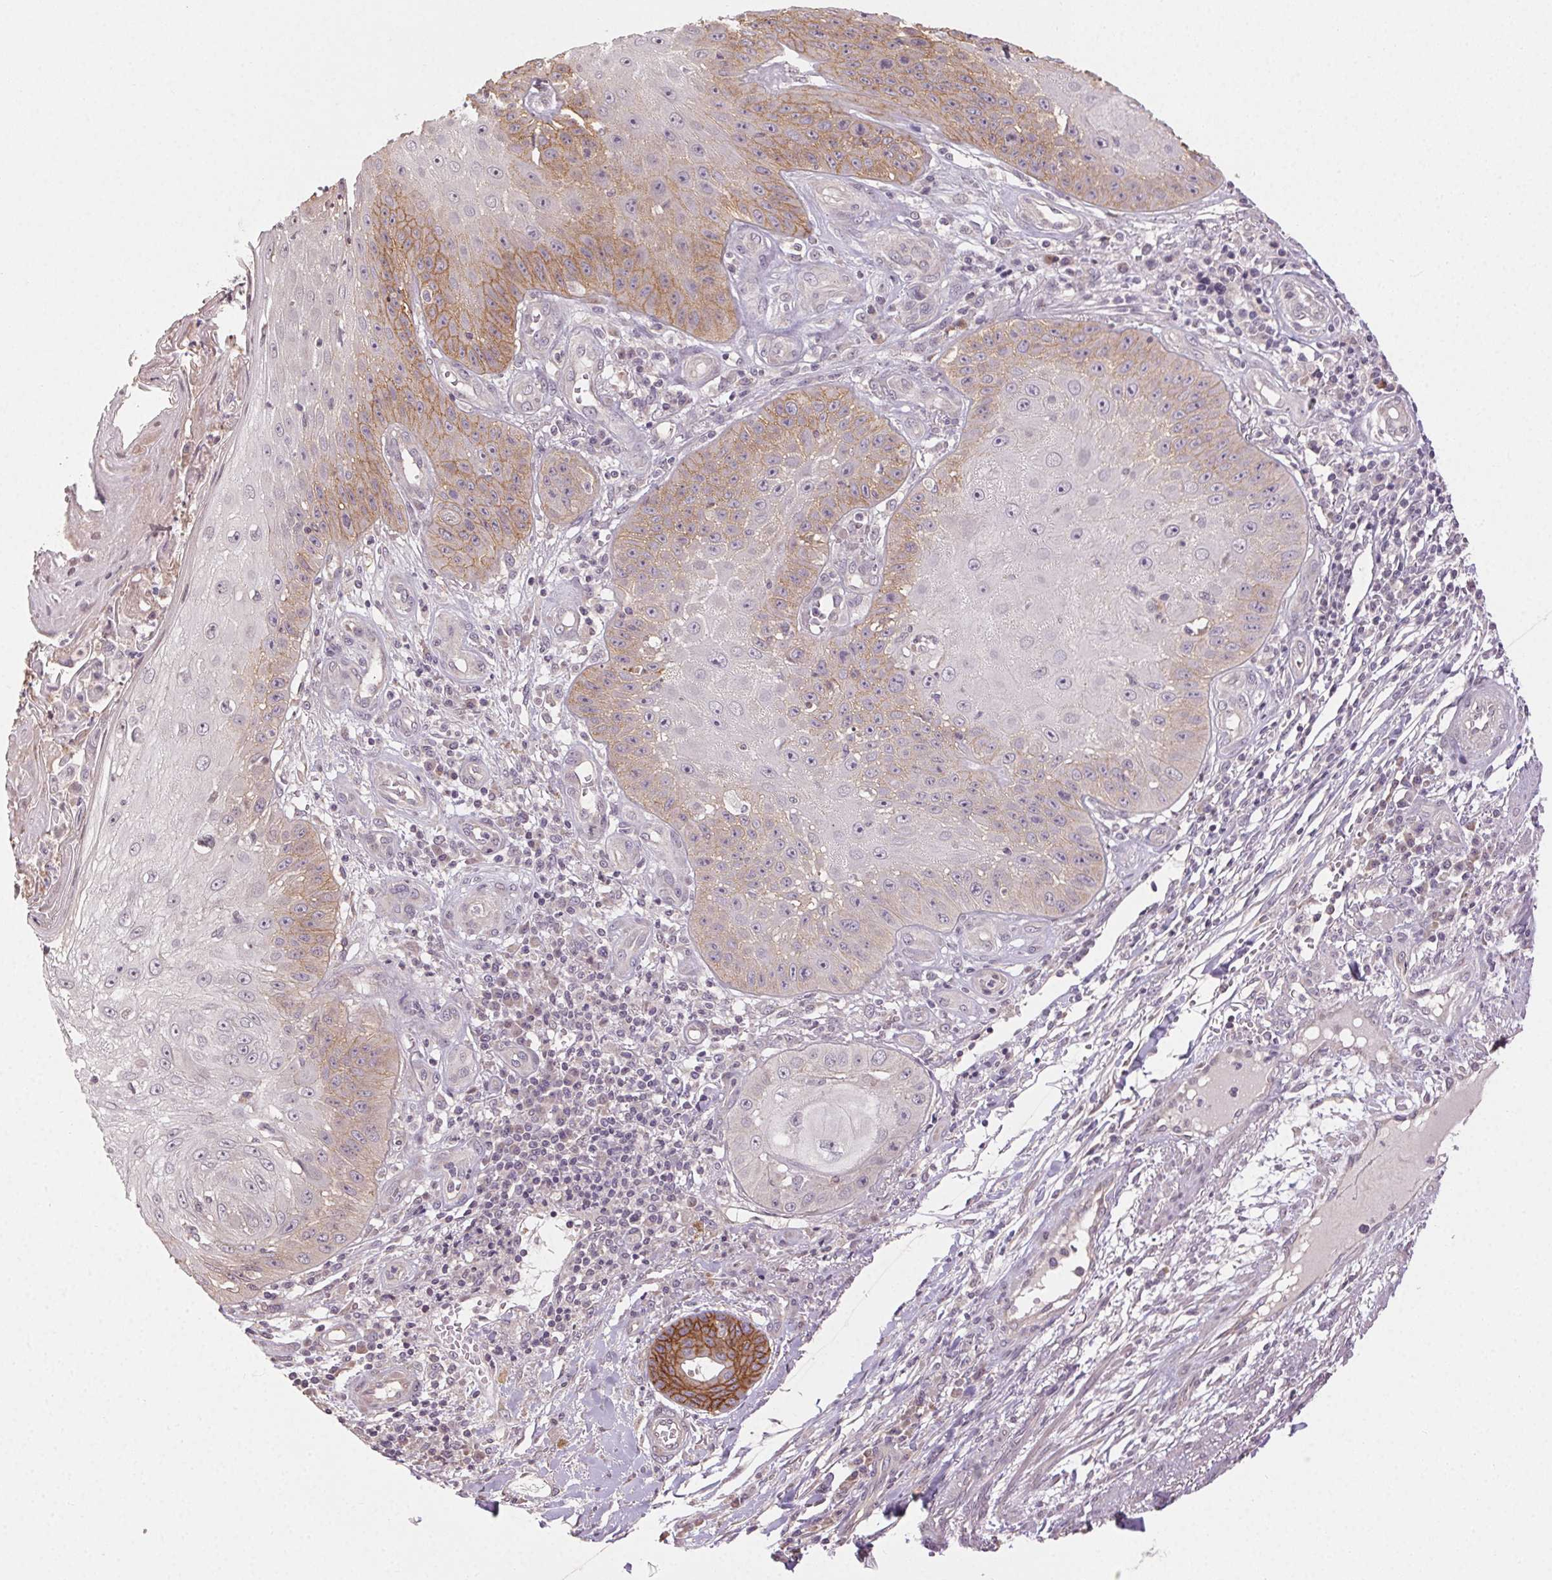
{"staining": {"intensity": "weak", "quantity": "25%-75%", "location": "cytoplasmic/membranous"}, "tissue": "skin cancer", "cell_type": "Tumor cells", "image_type": "cancer", "snomed": [{"axis": "morphology", "description": "Squamous cell carcinoma, NOS"}, {"axis": "topography", "description": "Skin"}], "caption": "Immunohistochemical staining of skin squamous cell carcinoma displays weak cytoplasmic/membranous protein staining in about 25%-75% of tumor cells.", "gene": "ATP1B3", "patient": {"sex": "male", "age": 70}}